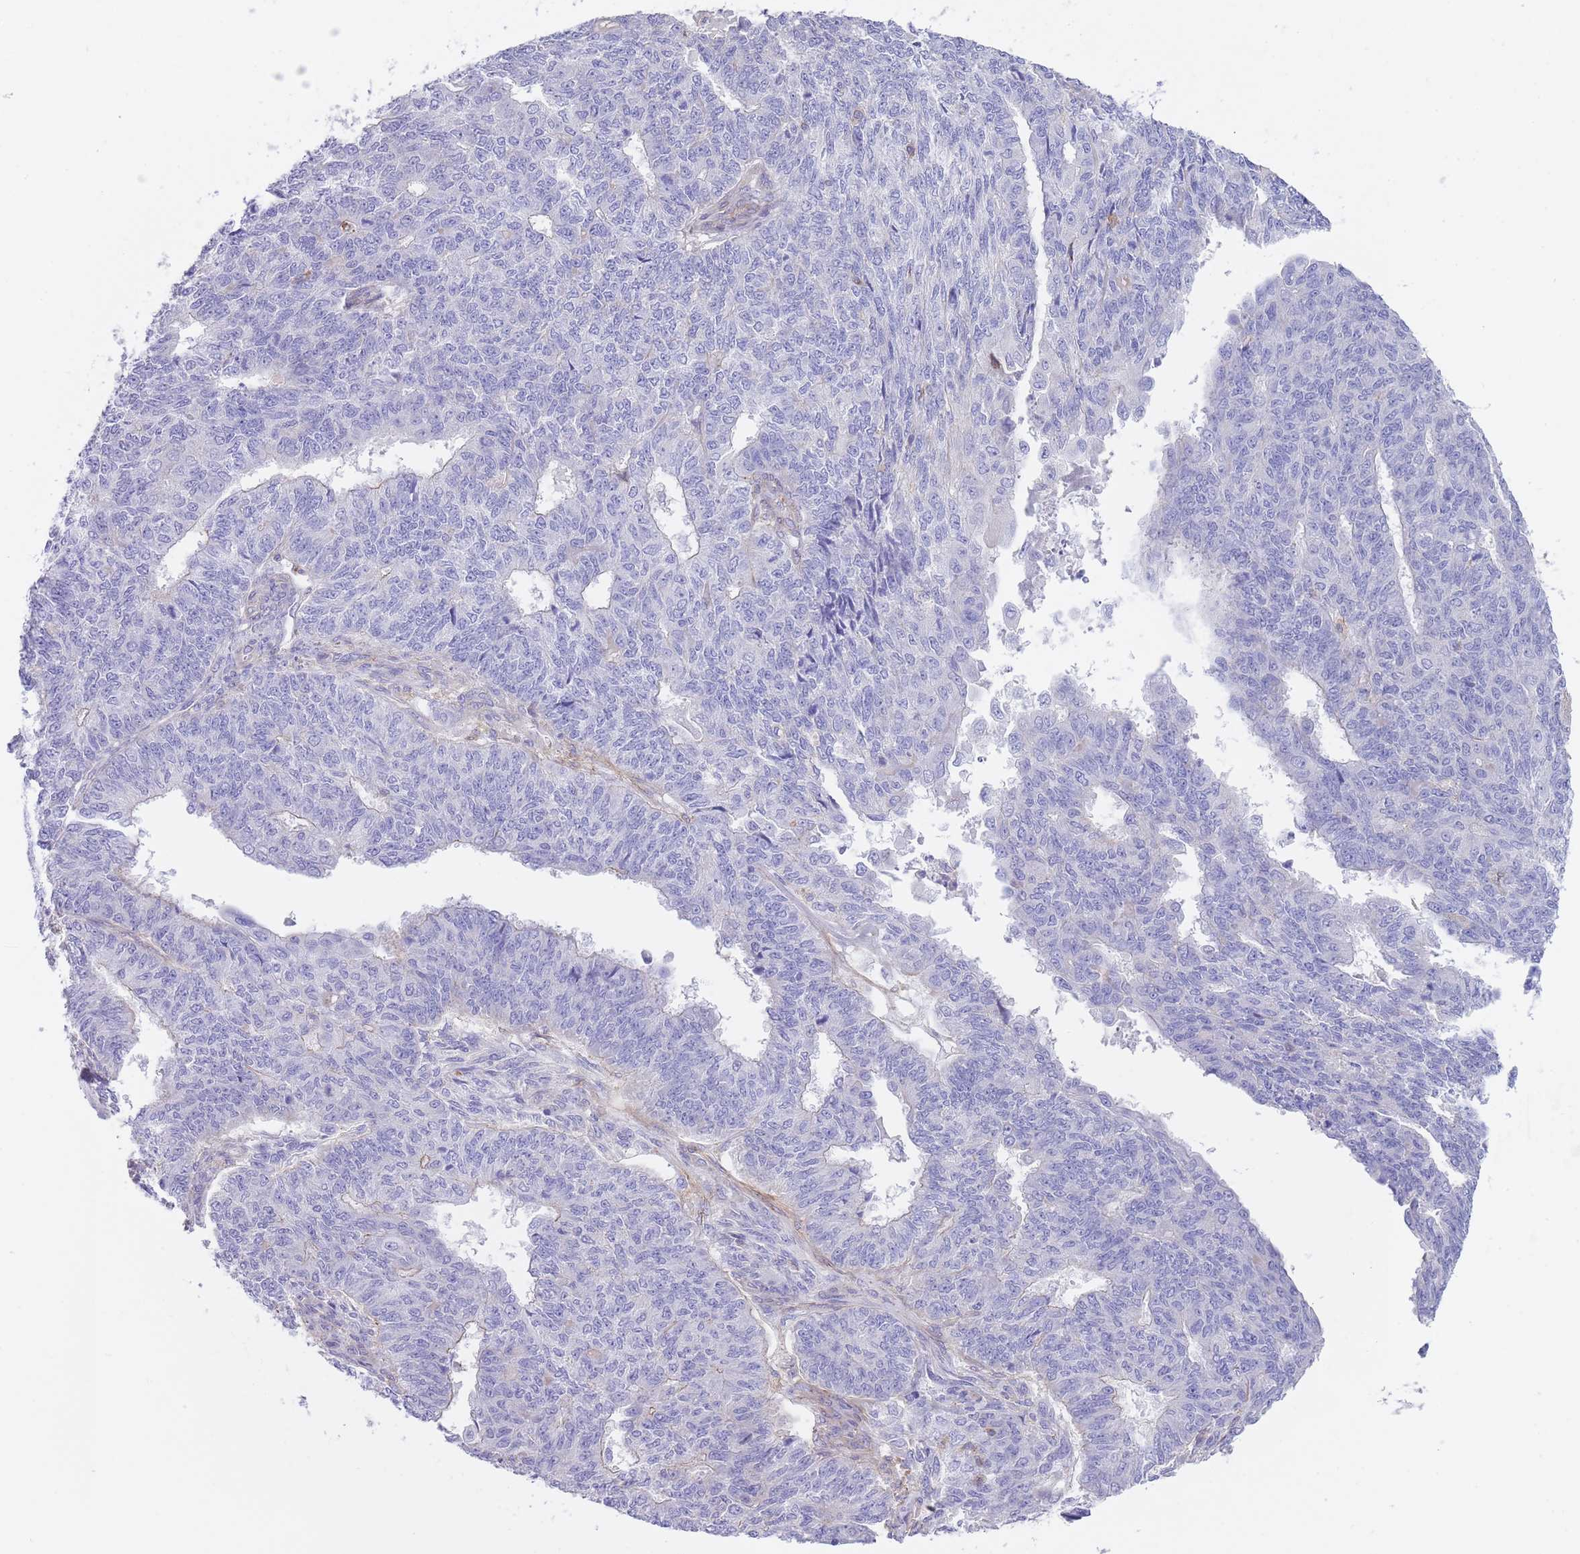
{"staining": {"intensity": "negative", "quantity": "none", "location": "none"}, "tissue": "endometrial cancer", "cell_type": "Tumor cells", "image_type": "cancer", "snomed": [{"axis": "morphology", "description": "Adenocarcinoma, NOS"}, {"axis": "topography", "description": "Endometrium"}], "caption": "Image shows no protein positivity in tumor cells of endometrial adenocarcinoma tissue.", "gene": "LDB3", "patient": {"sex": "female", "age": 32}}